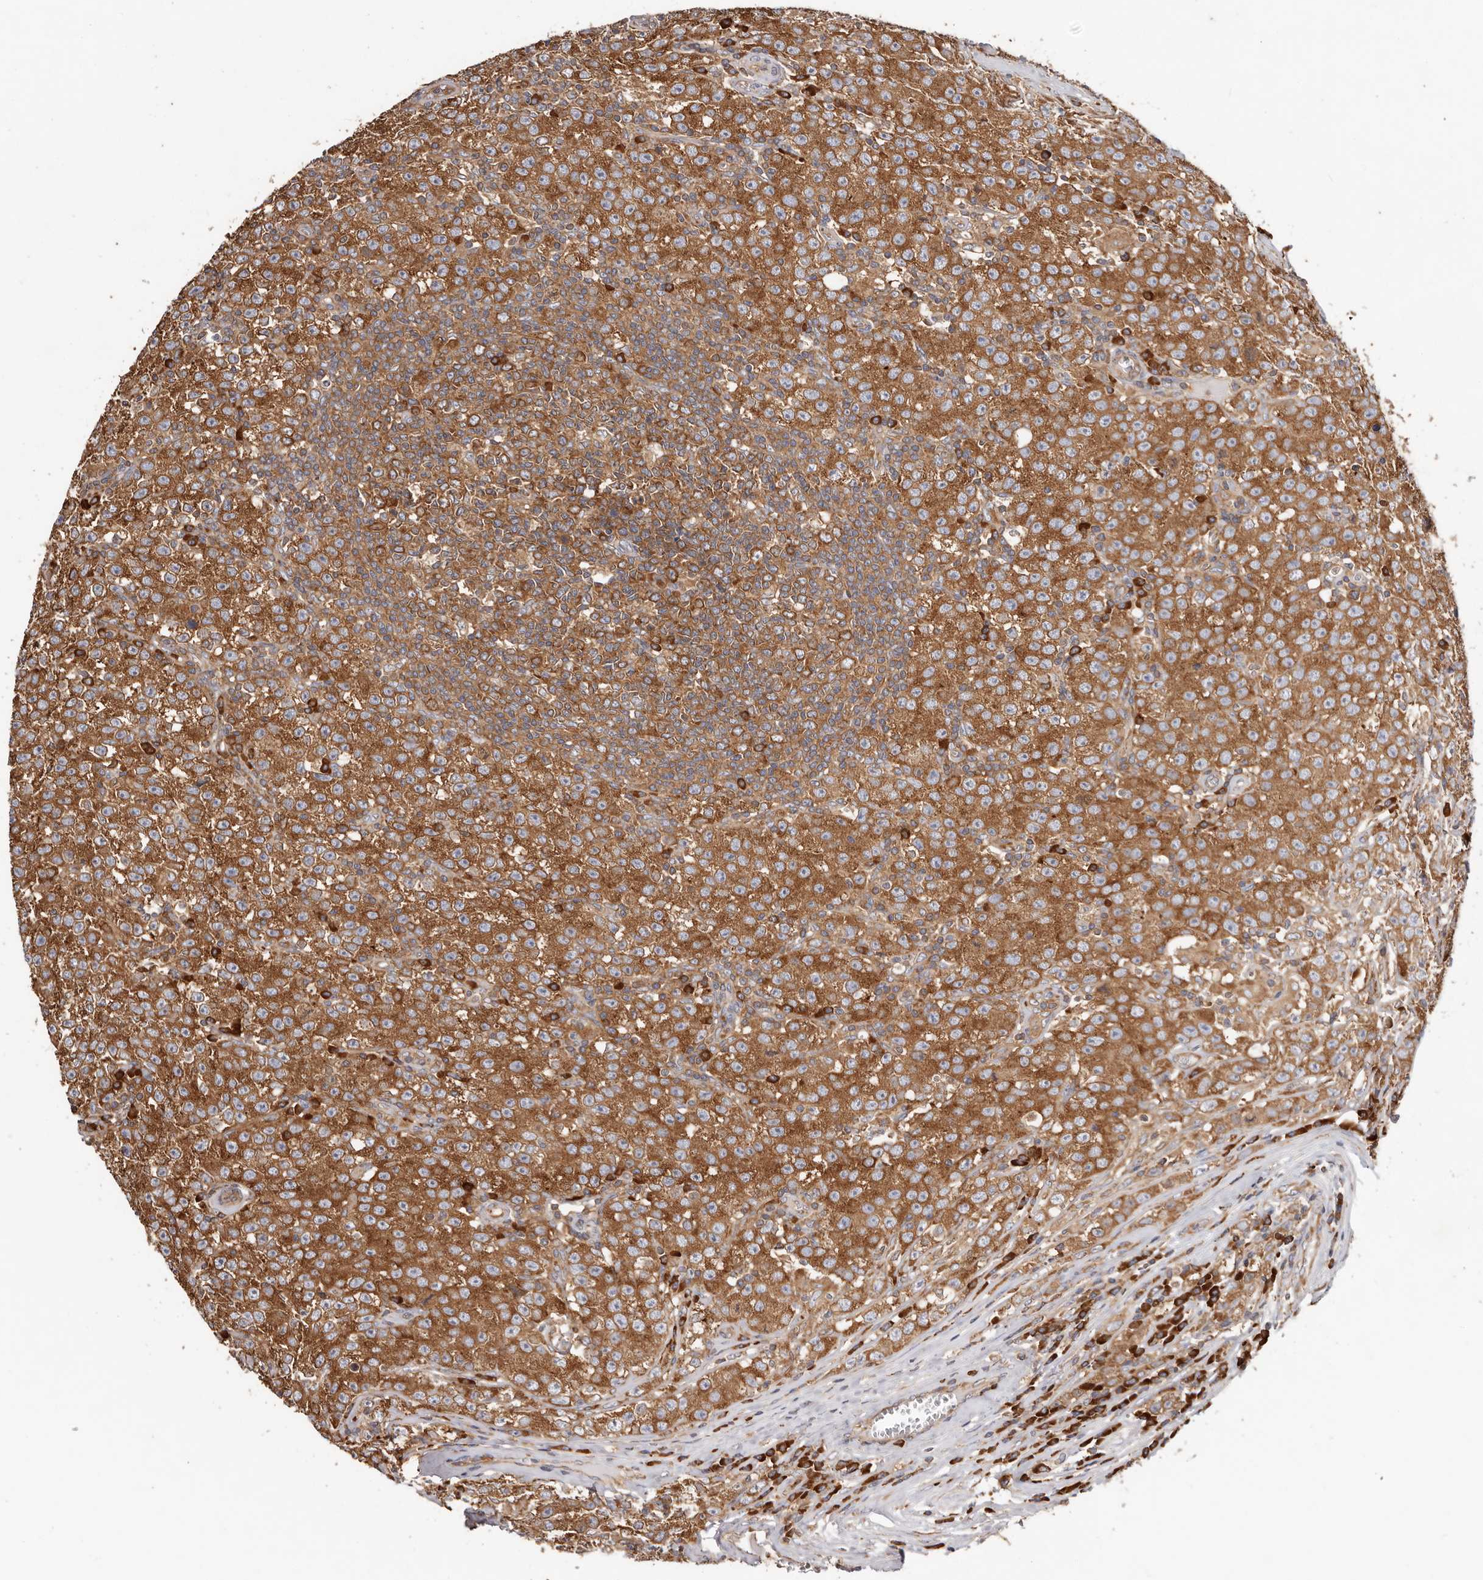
{"staining": {"intensity": "strong", "quantity": ">75%", "location": "cytoplasmic/membranous"}, "tissue": "testis cancer", "cell_type": "Tumor cells", "image_type": "cancer", "snomed": [{"axis": "morphology", "description": "Seminoma, NOS"}, {"axis": "morphology", "description": "Carcinoma, Embryonal, NOS"}, {"axis": "topography", "description": "Testis"}], "caption": "The micrograph demonstrates a brown stain indicating the presence of a protein in the cytoplasmic/membranous of tumor cells in testis cancer. (brown staining indicates protein expression, while blue staining denotes nuclei).", "gene": "EPRS1", "patient": {"sex": "male", "age": 43}}